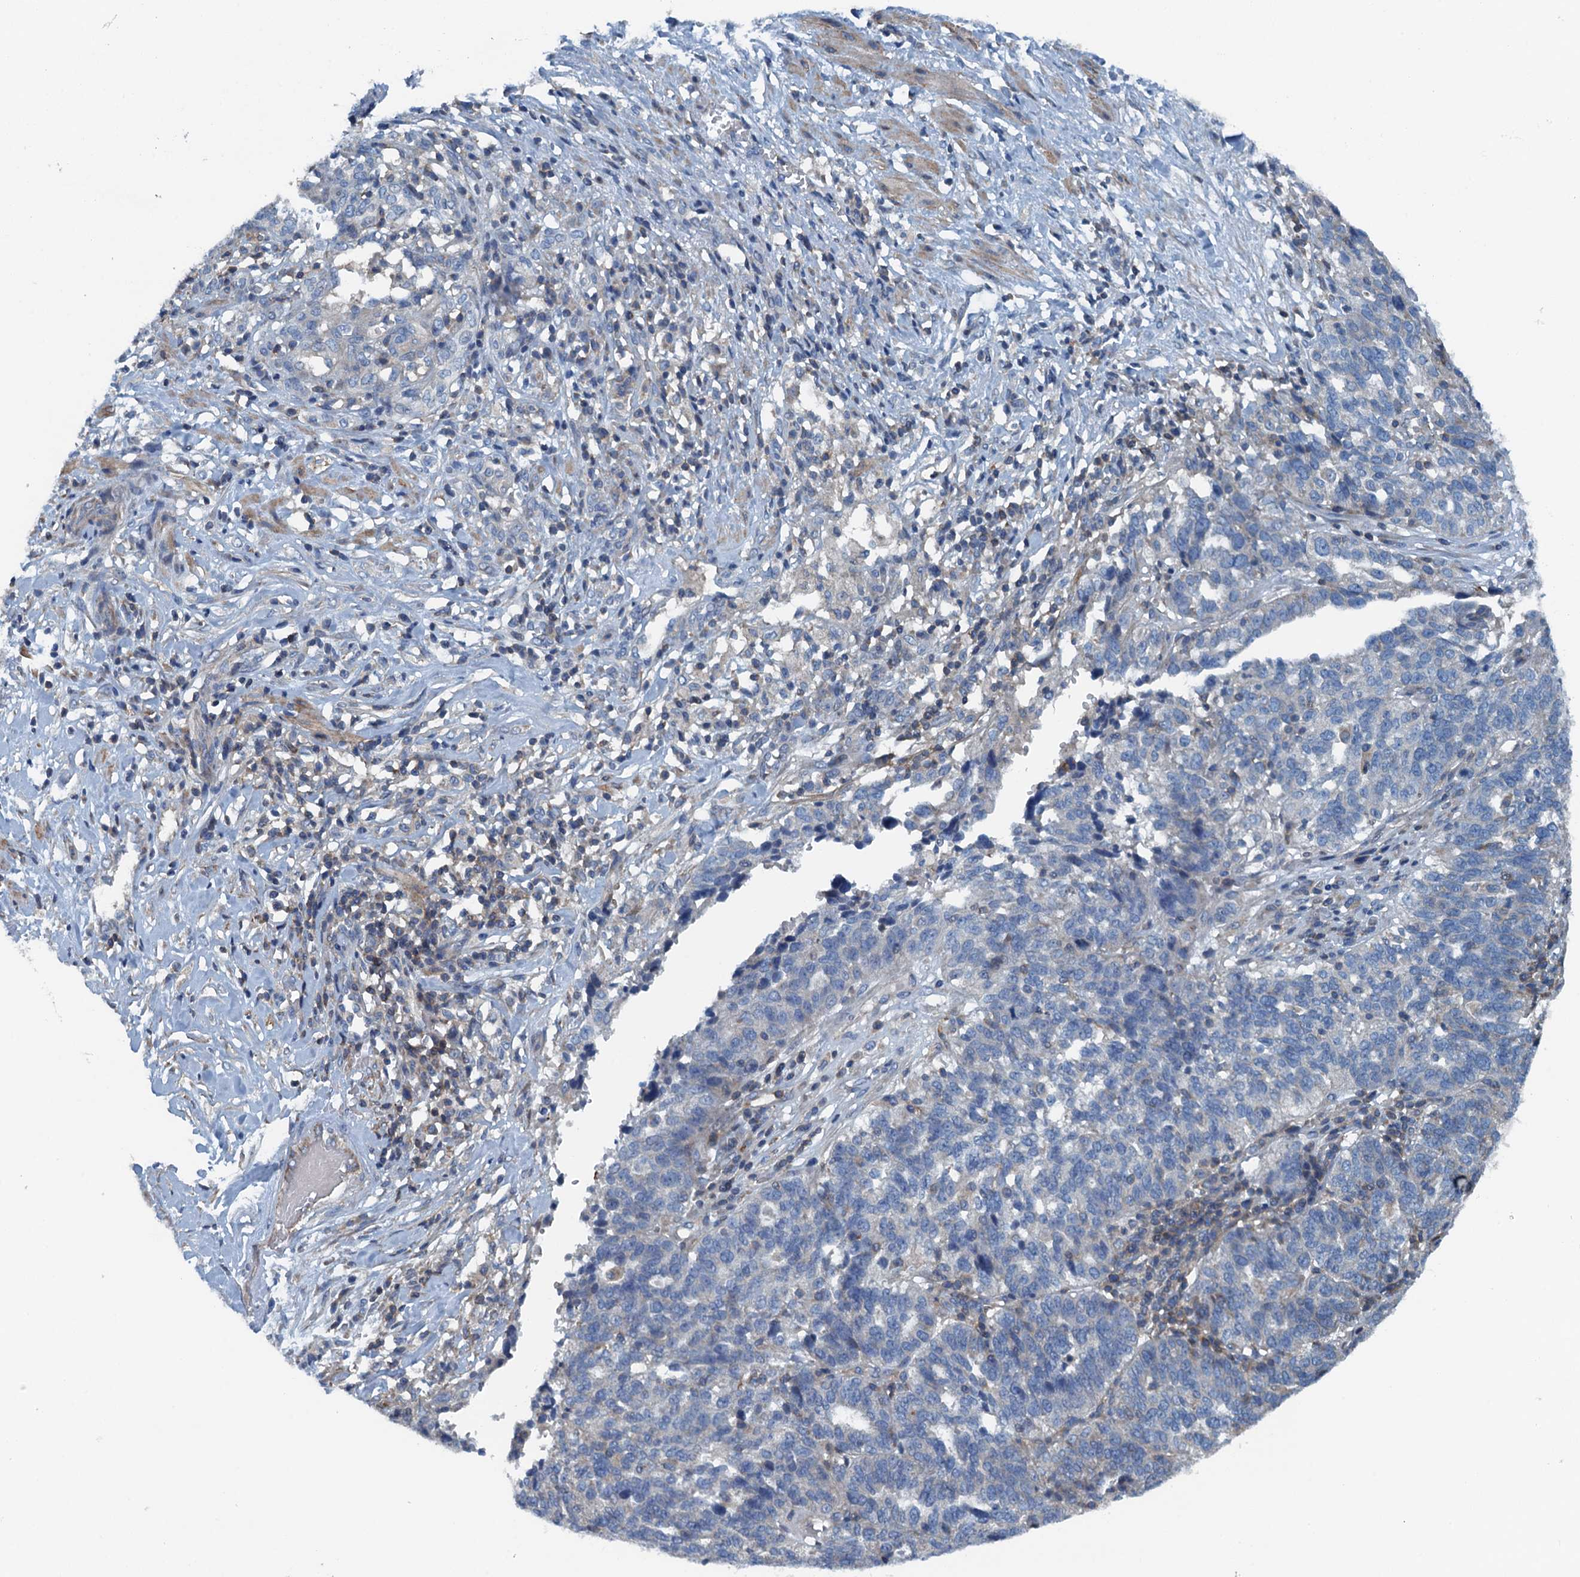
{"staining": {"intensity": "negative", "quantity": "none", "location": "none"}, "tissue": "ovarian cancer", "cell_type": "Tumor cells", "image_type": "cancer", "snomed": [{"axis": "morphology", "description": "Cystadenocarcinoma, serous, NOS"}, {"axis": "topography", "description": "Ovary"}], "caption": "Ovarian cancer stained for a protein using immunohistochemistry (IHC) demonstrates no staining tumor cells.", "gene": "PPP1R14D", "patient": {"sex": "female", "age": 59}}